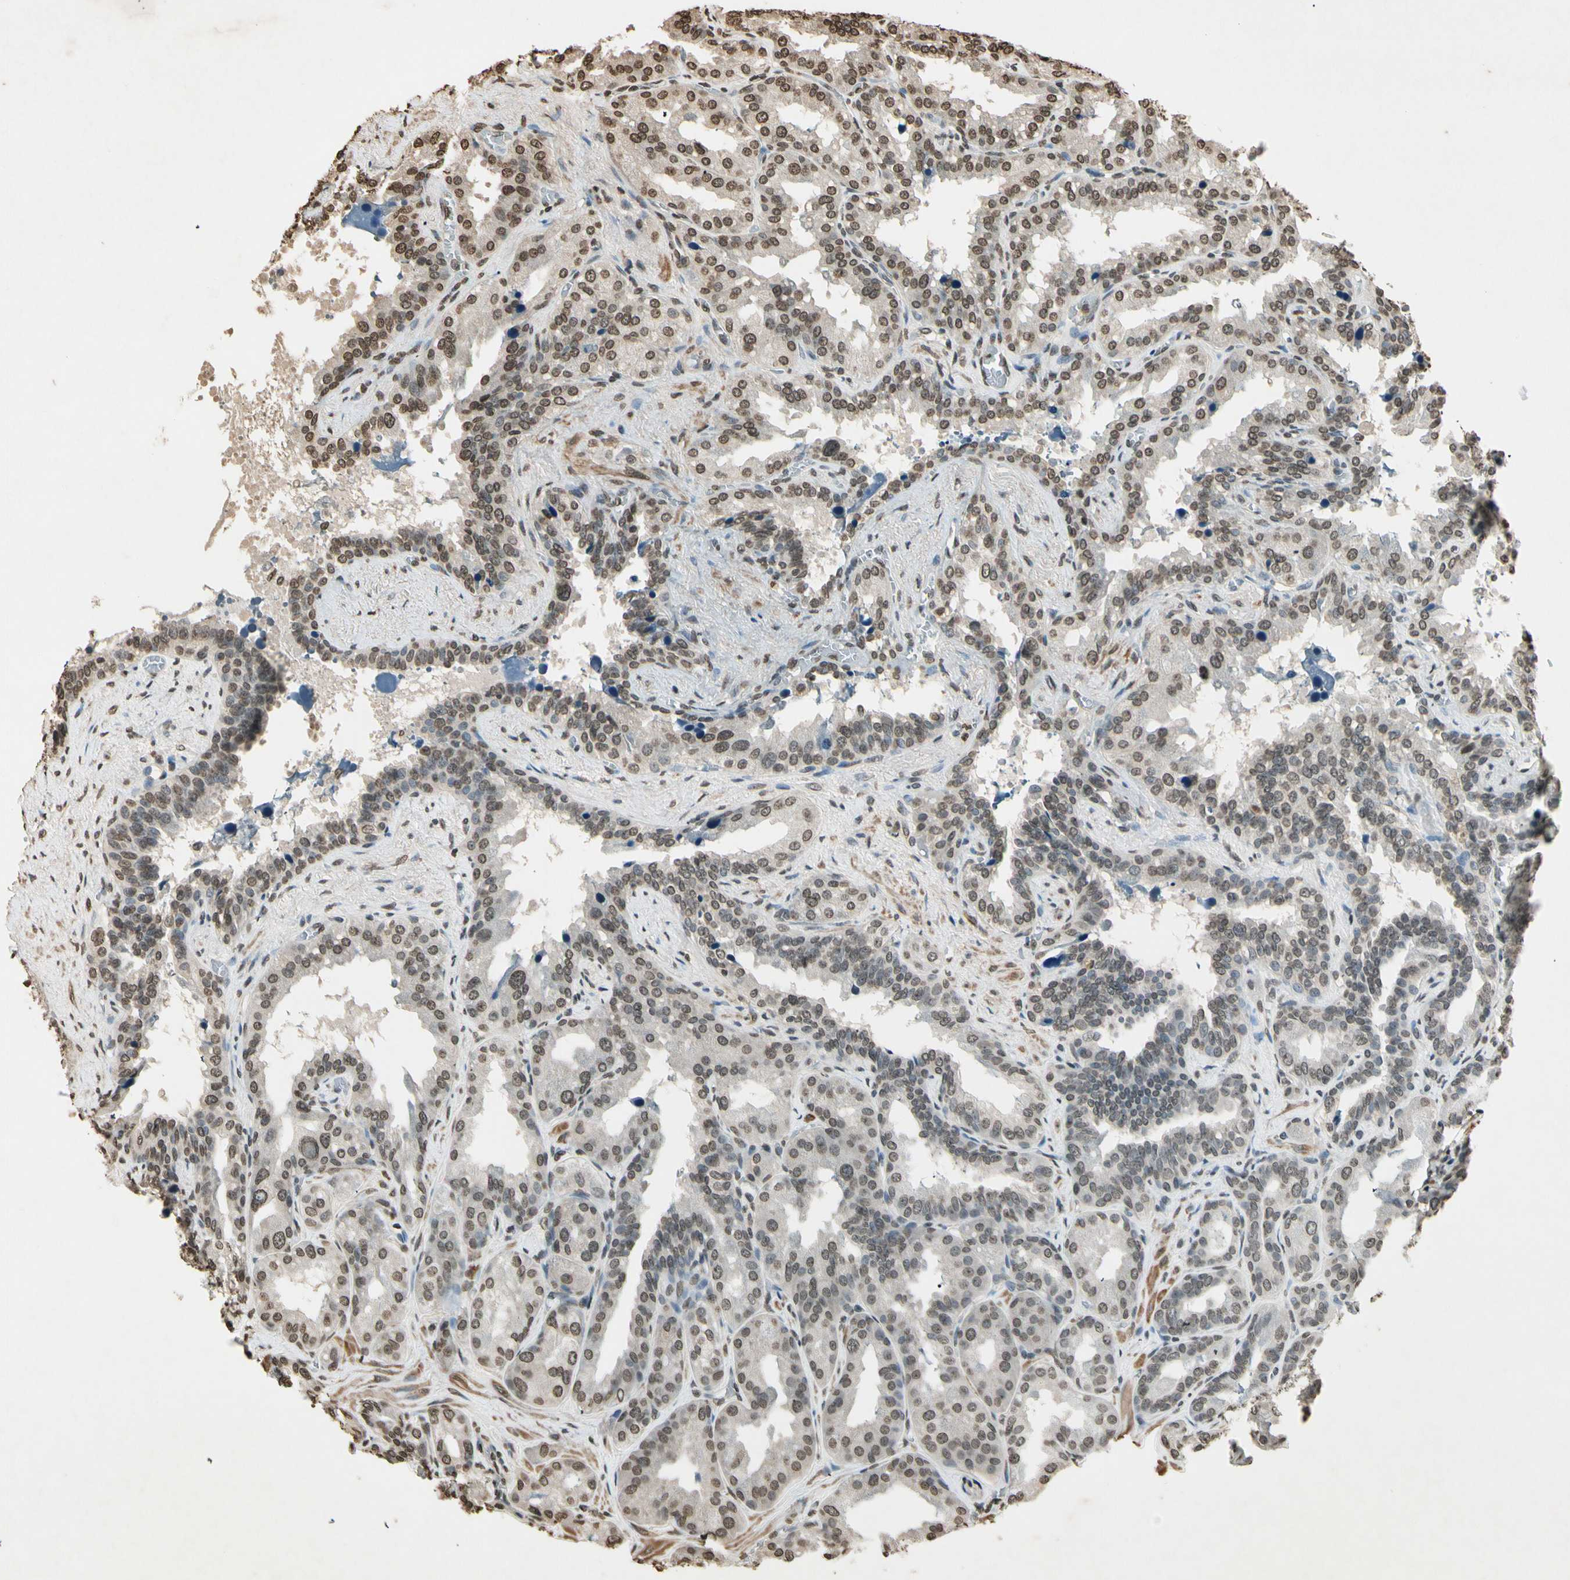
{"staining": {"intensity": "weak", "quantity": "25%-75%", "location": "nuclear"}, "tissue": "seminal vesicle", "cell_type": "Glandular cells", "image_type": "normal", "snomed": [{"axis": "morphology", "description": "Normal tissue, NOS"}, {"axis": "topography", "description": "Prostate"}, {"axis": "topography", "description": "Seminal veicle"}], "caption": "Immunohistochemistry (IHC) image of normal seminal vesicle stained for a protein (brown), which exhibits low levels of weak nuclear staining in about 25%-75% of glandular cells.", "gene": "TOP1", "patient": {"sex": "male", "age": 51}}